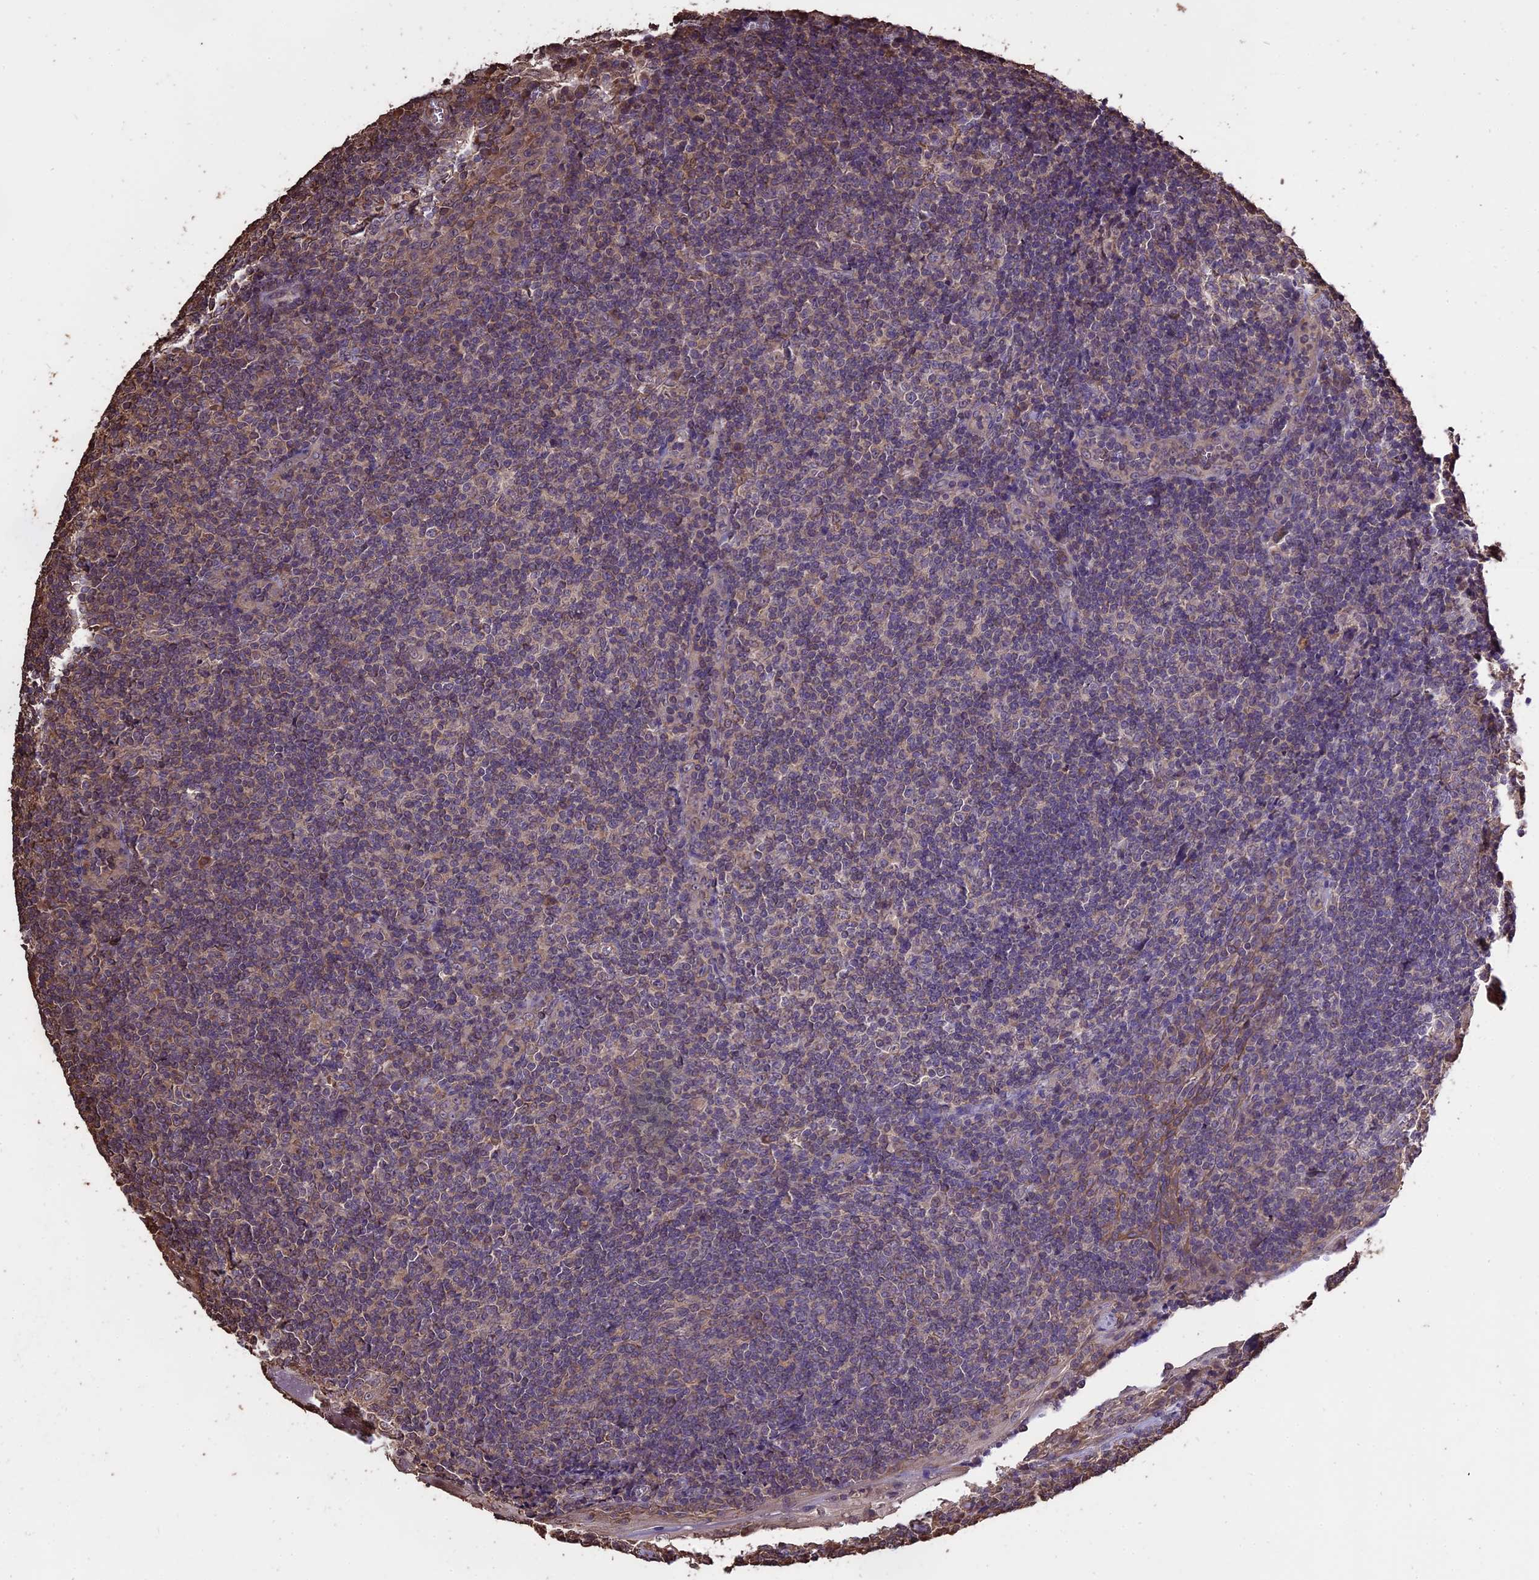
{"staining": {"intensity": "weak", "quantity": "25%-75%", "location": "cytoplasmic/membranous"}, "tissue": "tonsil", "cell_type": "Germinal center cells", "image_type": "normal", "snomed": [{"axis": "morphology", "description": "Normal tissue, NOS"}, {"axis": "topography", "description": "Tonsil"}], "caption": "Germinal center cells reveal low levels of weak cytoplasmic/membranous positivity in about 25%-75% of cells in unremarkable human tonsil.", "gene": "PGPEP1L", "patient": {"sex": "male", "age": 37}}